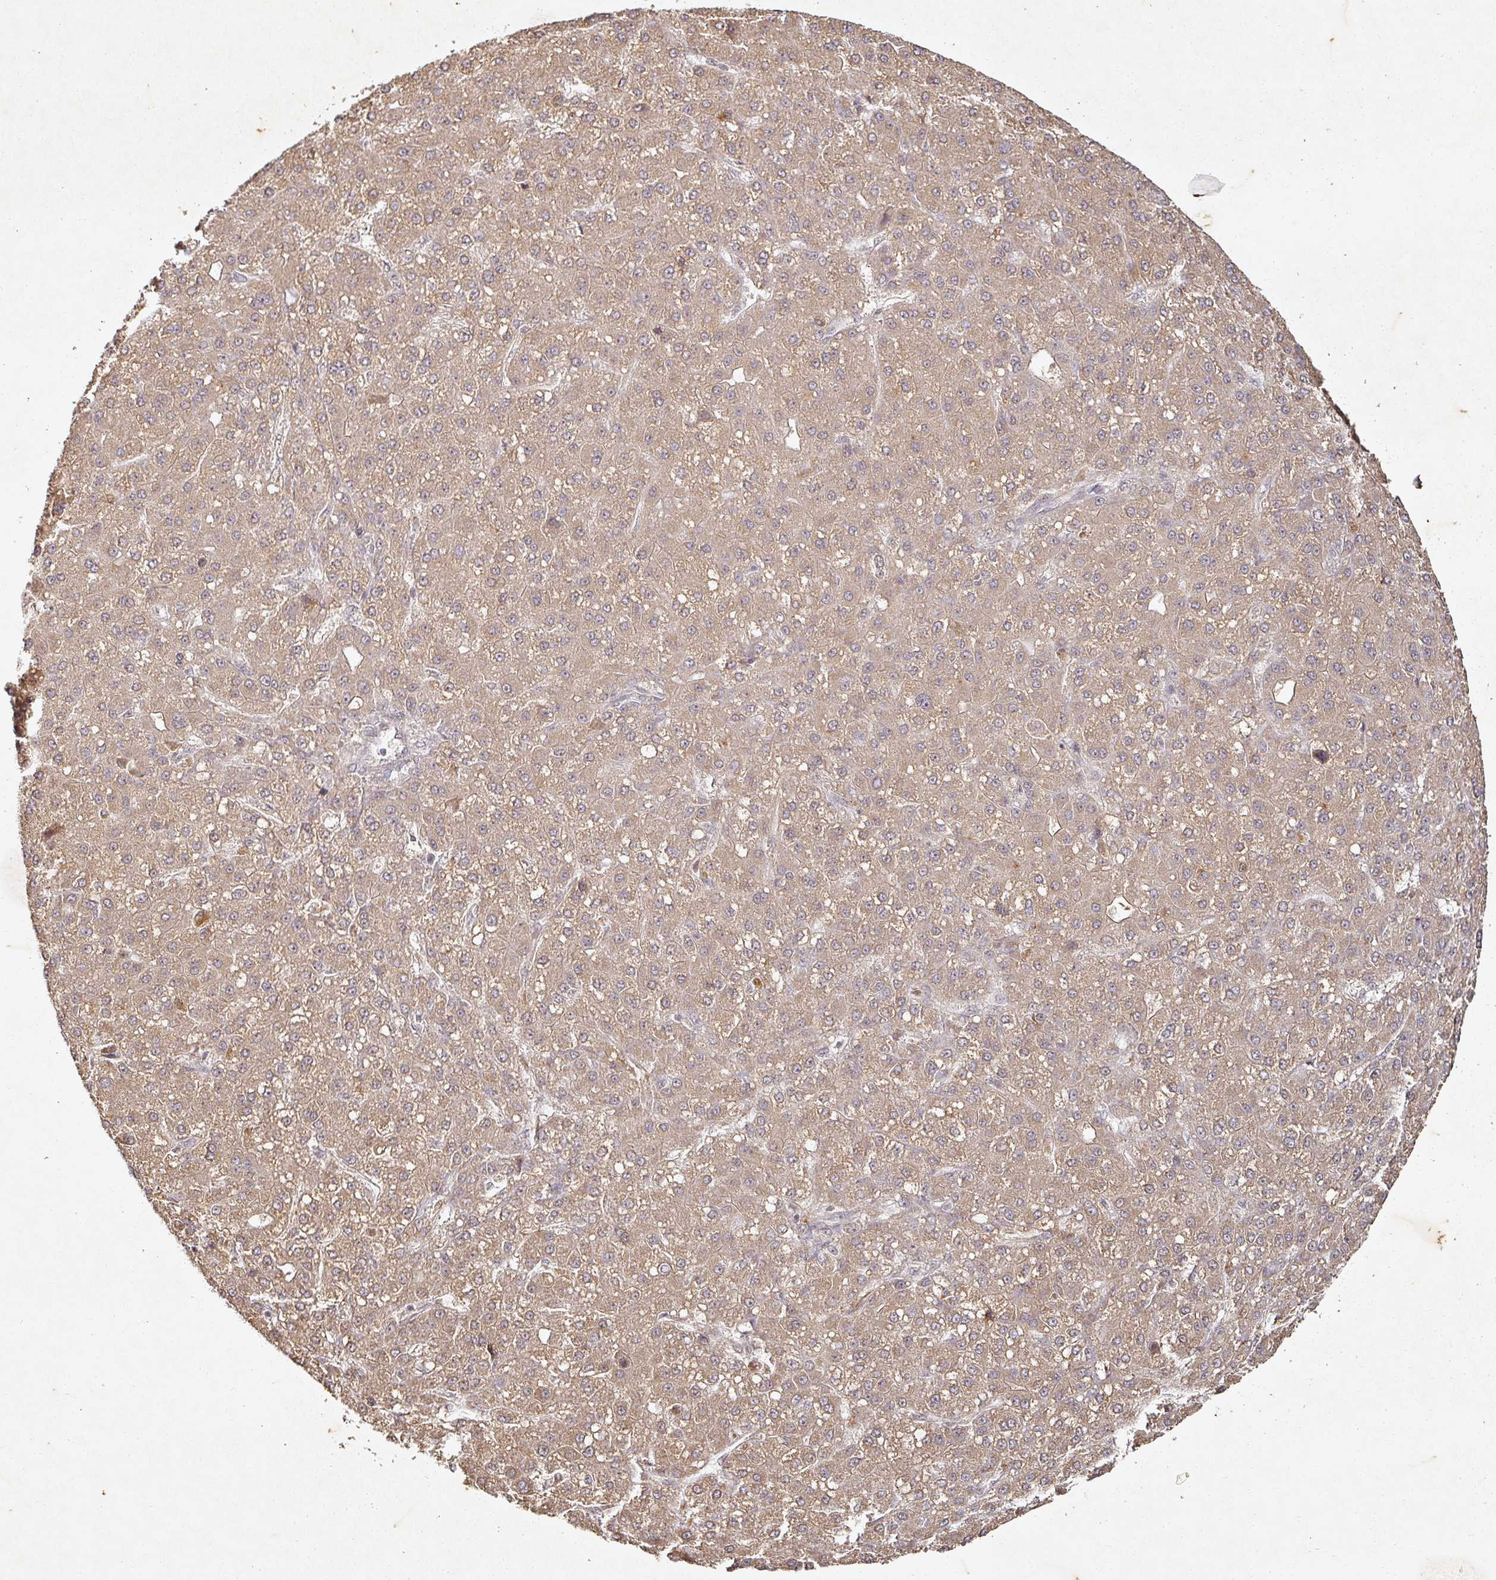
{"staining": {"intensity": "weak", "quantity": ">75%", "location": "cytoplasmic/membranous"}, "tissue": "liver cancer", "cell_type": "Tumor cells", "image_type": "cancer", "snomed": [{"axis": "morphology", "description": "Carcinoma, Hepatocellular, NOS"}, {"axis": "topography", "description": "Liver"}], "caption": "A brown stain labels weak cytoplasmic/membranous expression of a protein in human liver cancer (hepatocellular carcinoma) tumor cells. (brown staining indicates protein expression, while blue staining denotes nuclei).", "gene": "CAPN5", "patient": {"sex": "male", "age": 67}}